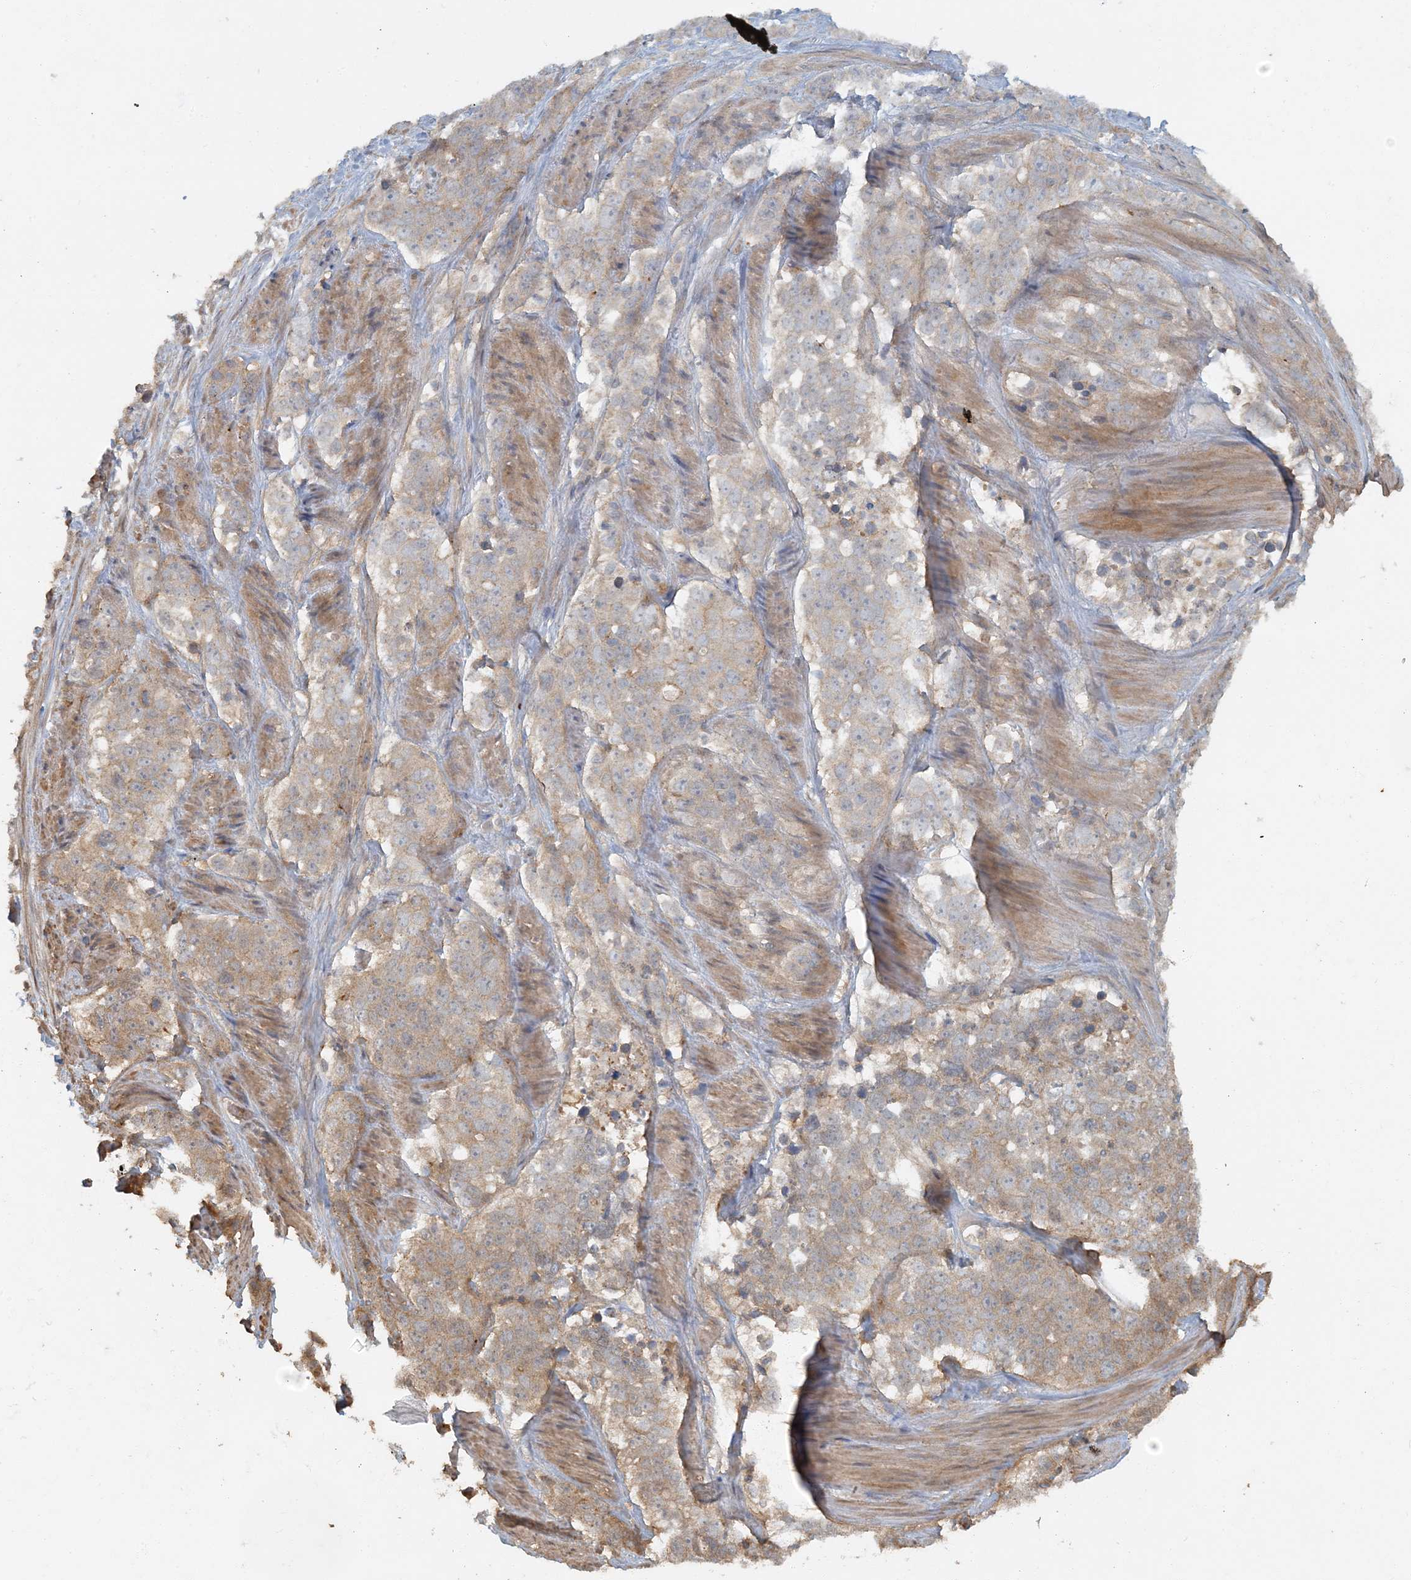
{"staining": {"intensity": "weak", "quantity": "25%-75%", "location": "cytoplasmic/membranous"}, "tissue": "stomach cancer", "cell_type": "Tumor cells", "image_type": "cancer", "snomed": [{"axis": "morphology", "description": "Adenocarcinoma, NOS"}, {"axis": "topography", "description": "Stomach"}], "caption": "A brown stain labels weak cytoplasmic/membranous expression of a protein in stomach cancer (adenocarcinoma) tumor cells. (brown staining indicates protein expression, while blue staining denotes nuclei).", "gene": "AK9", "patient": {"sex": "male", "age": 48}}